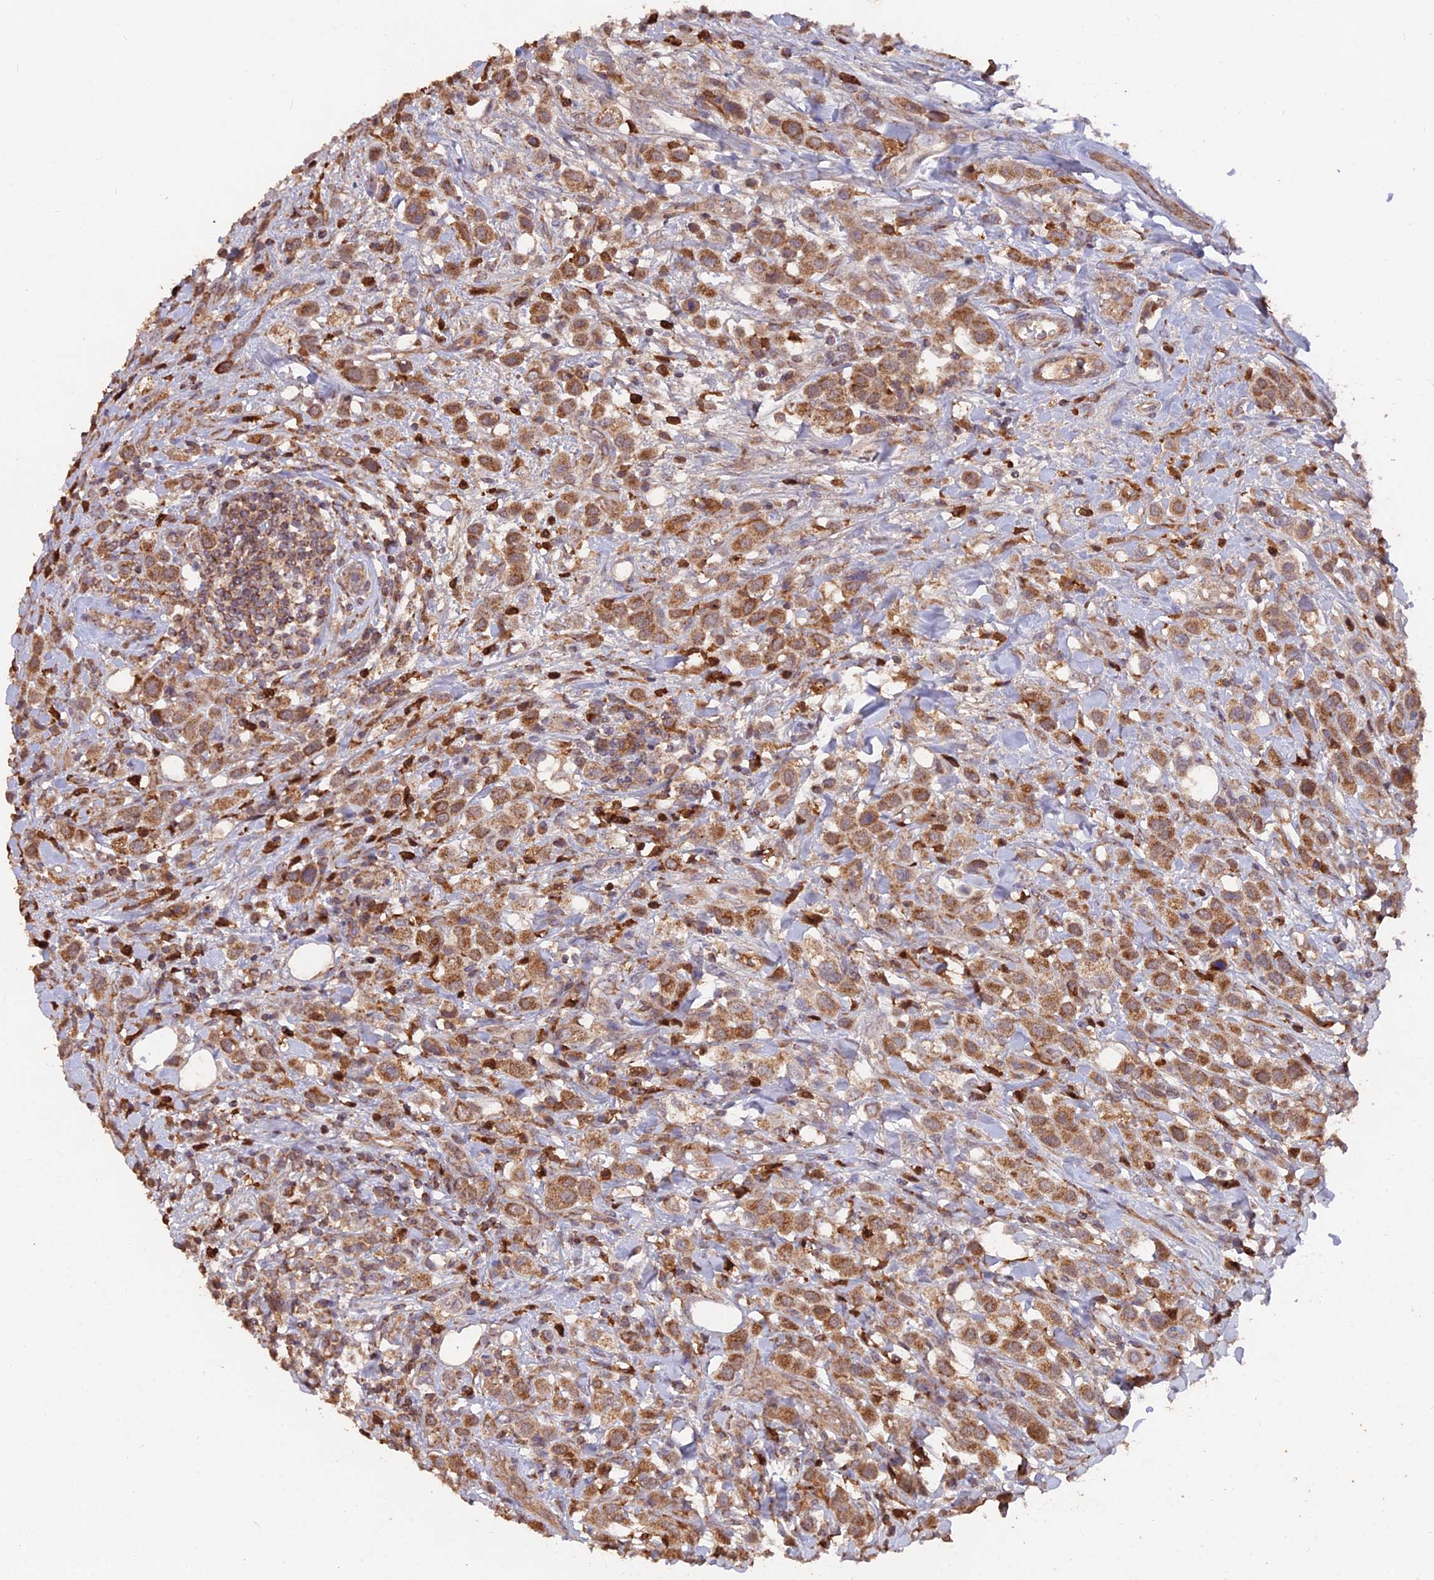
{"staining": {"intensity": "moderate", "quantity": ">75%", "location": "cytoplasmic/membranous"}, "tissue": "urothelial cancer", "cell_type": "Tumor cells", "image_type": "cancer", "snomed": [{"axis": "morphology", "description": "Urothelial carcinoma, High grade"}, {"axis": "topography", "description": "Urinary bladder"}], "caption": "Urothelial cancer was stained to show a protein in brown. There is medium levels of moderate cytoplasmic/membranous expression in about >75% of tumor cells.", "gene": "IFT22", "patient": {"sex": "male", "age": 50}}